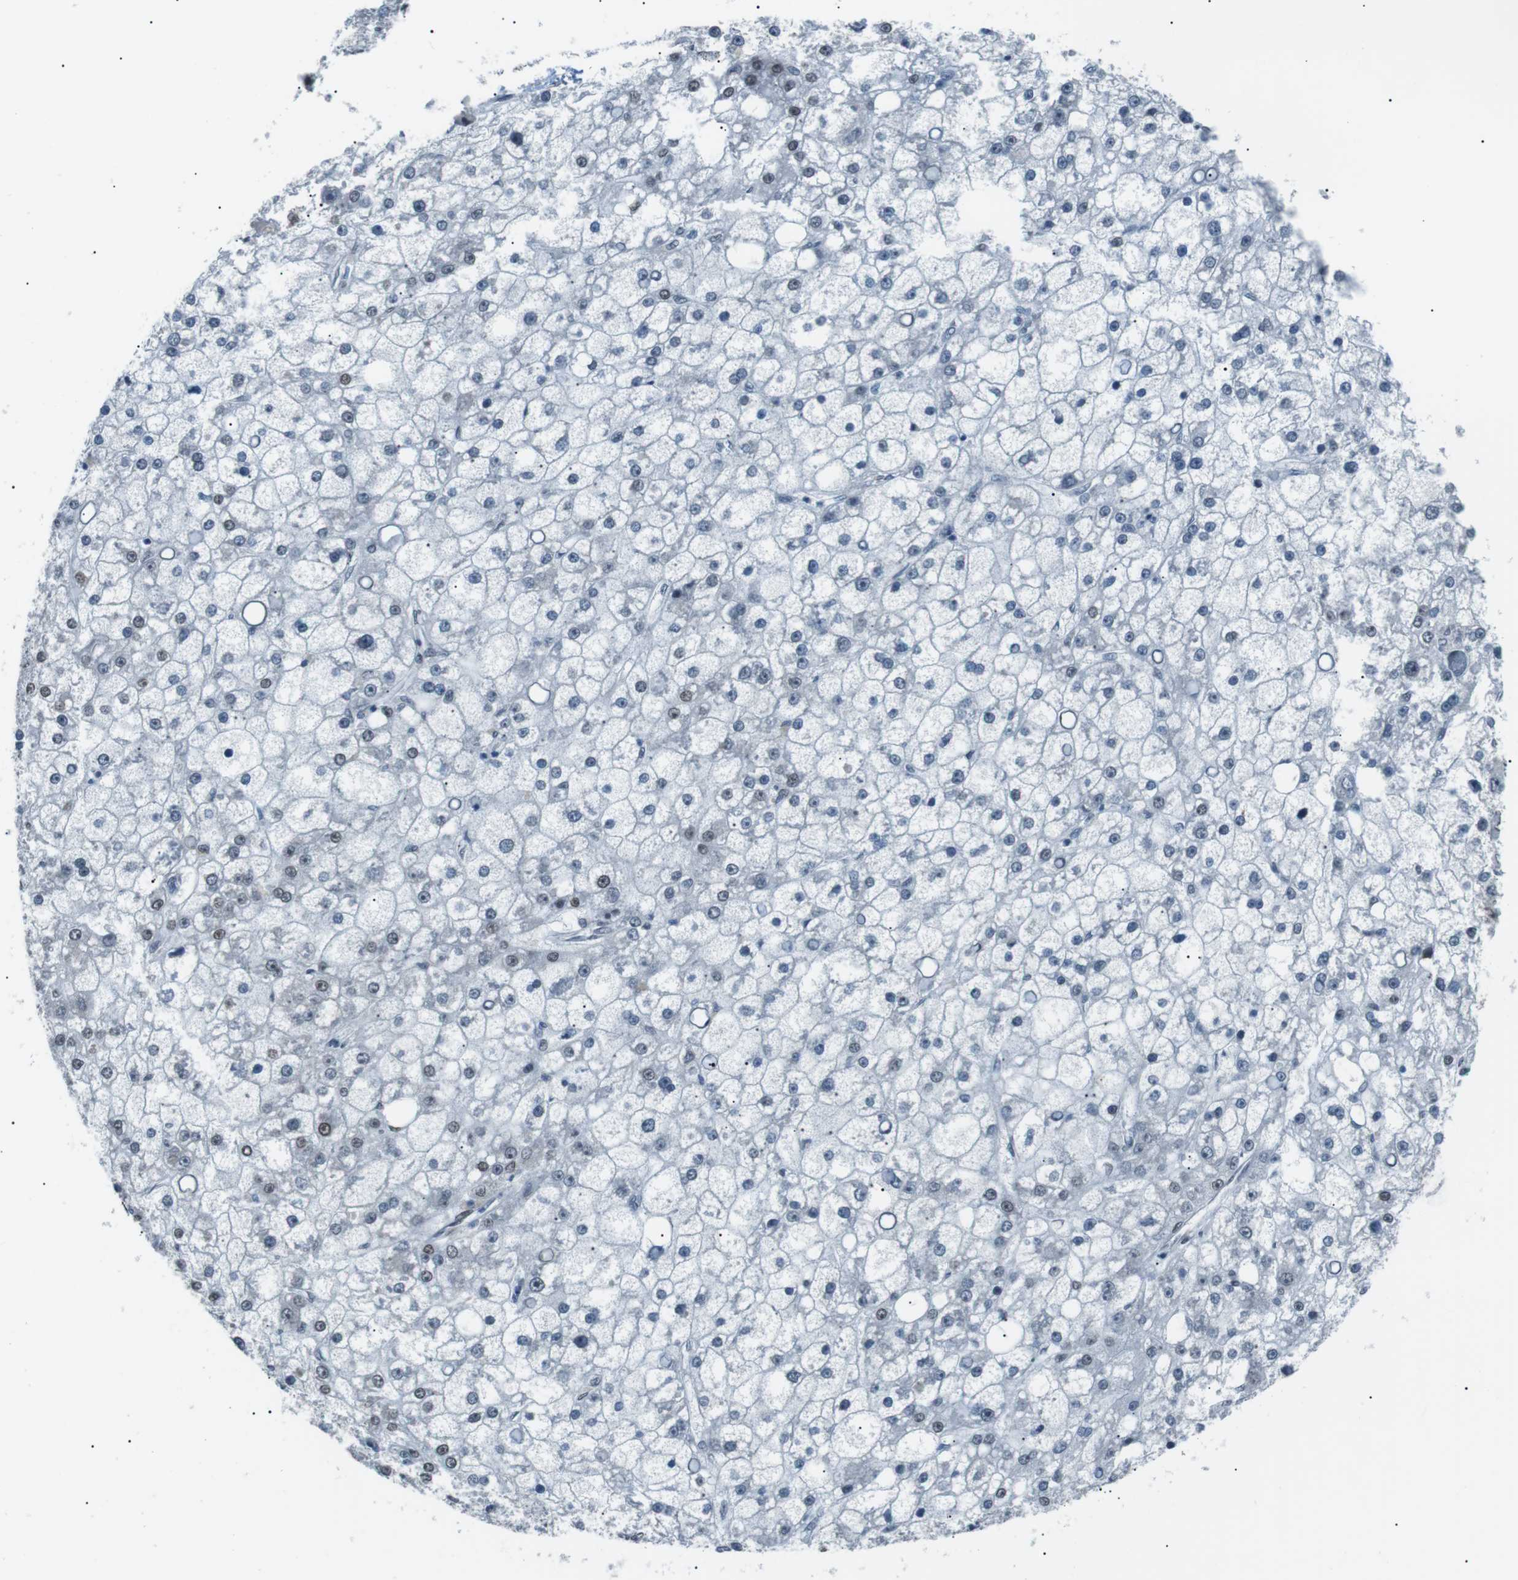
{"staining": {"intensity": "weak", "quantity": "<25%", "location": "nuclear"}, "tissue": "liver cancer", "cell_type": "Tumor cells", "image_type": "cancer", "snomed": [{"axis": "morphology", "description": "Carcinoma, Hepatocellular, NOS"}, {"axis": "topography", "description": "Liver"}], "caption": "A high-resolution photomicrograph shows immunohistochemistry (IHC) staining of hepatocellular carcinoma (liver), which displays no significant staining in tumor cells.", "gene": "SRPK2", "patient": {"sex": "male", "age": 67}}